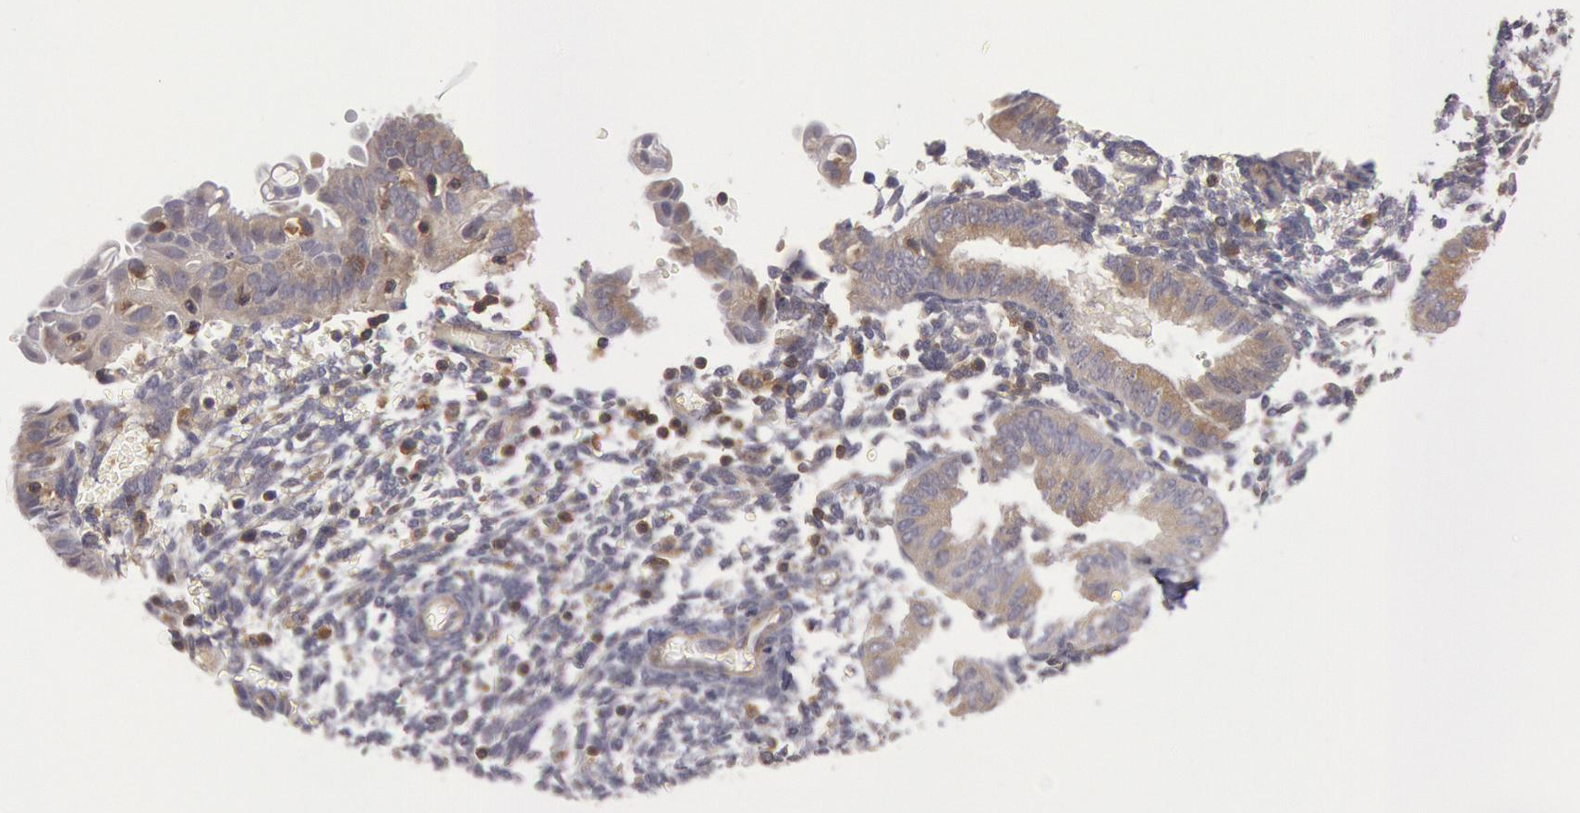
{"staining": {"intensity": "weak", "quantity": "<25%", "location": "cytoplasmic/membranous"}, "tissue": "endometrium", "cell_type": "Cells in endometrial stroma", "image_type": "normal", "snomed": [{"axis": "morphology", "description": "Normal tissue, NOS"}, {"axis": "topography", "description": "Endometrium"}], "caption": "Cells in endometrial stroma are negative for brown protein staining in normal endometrium.", "gene": "PIK3R1", "patient": {"sex": "female", "age": 61}}